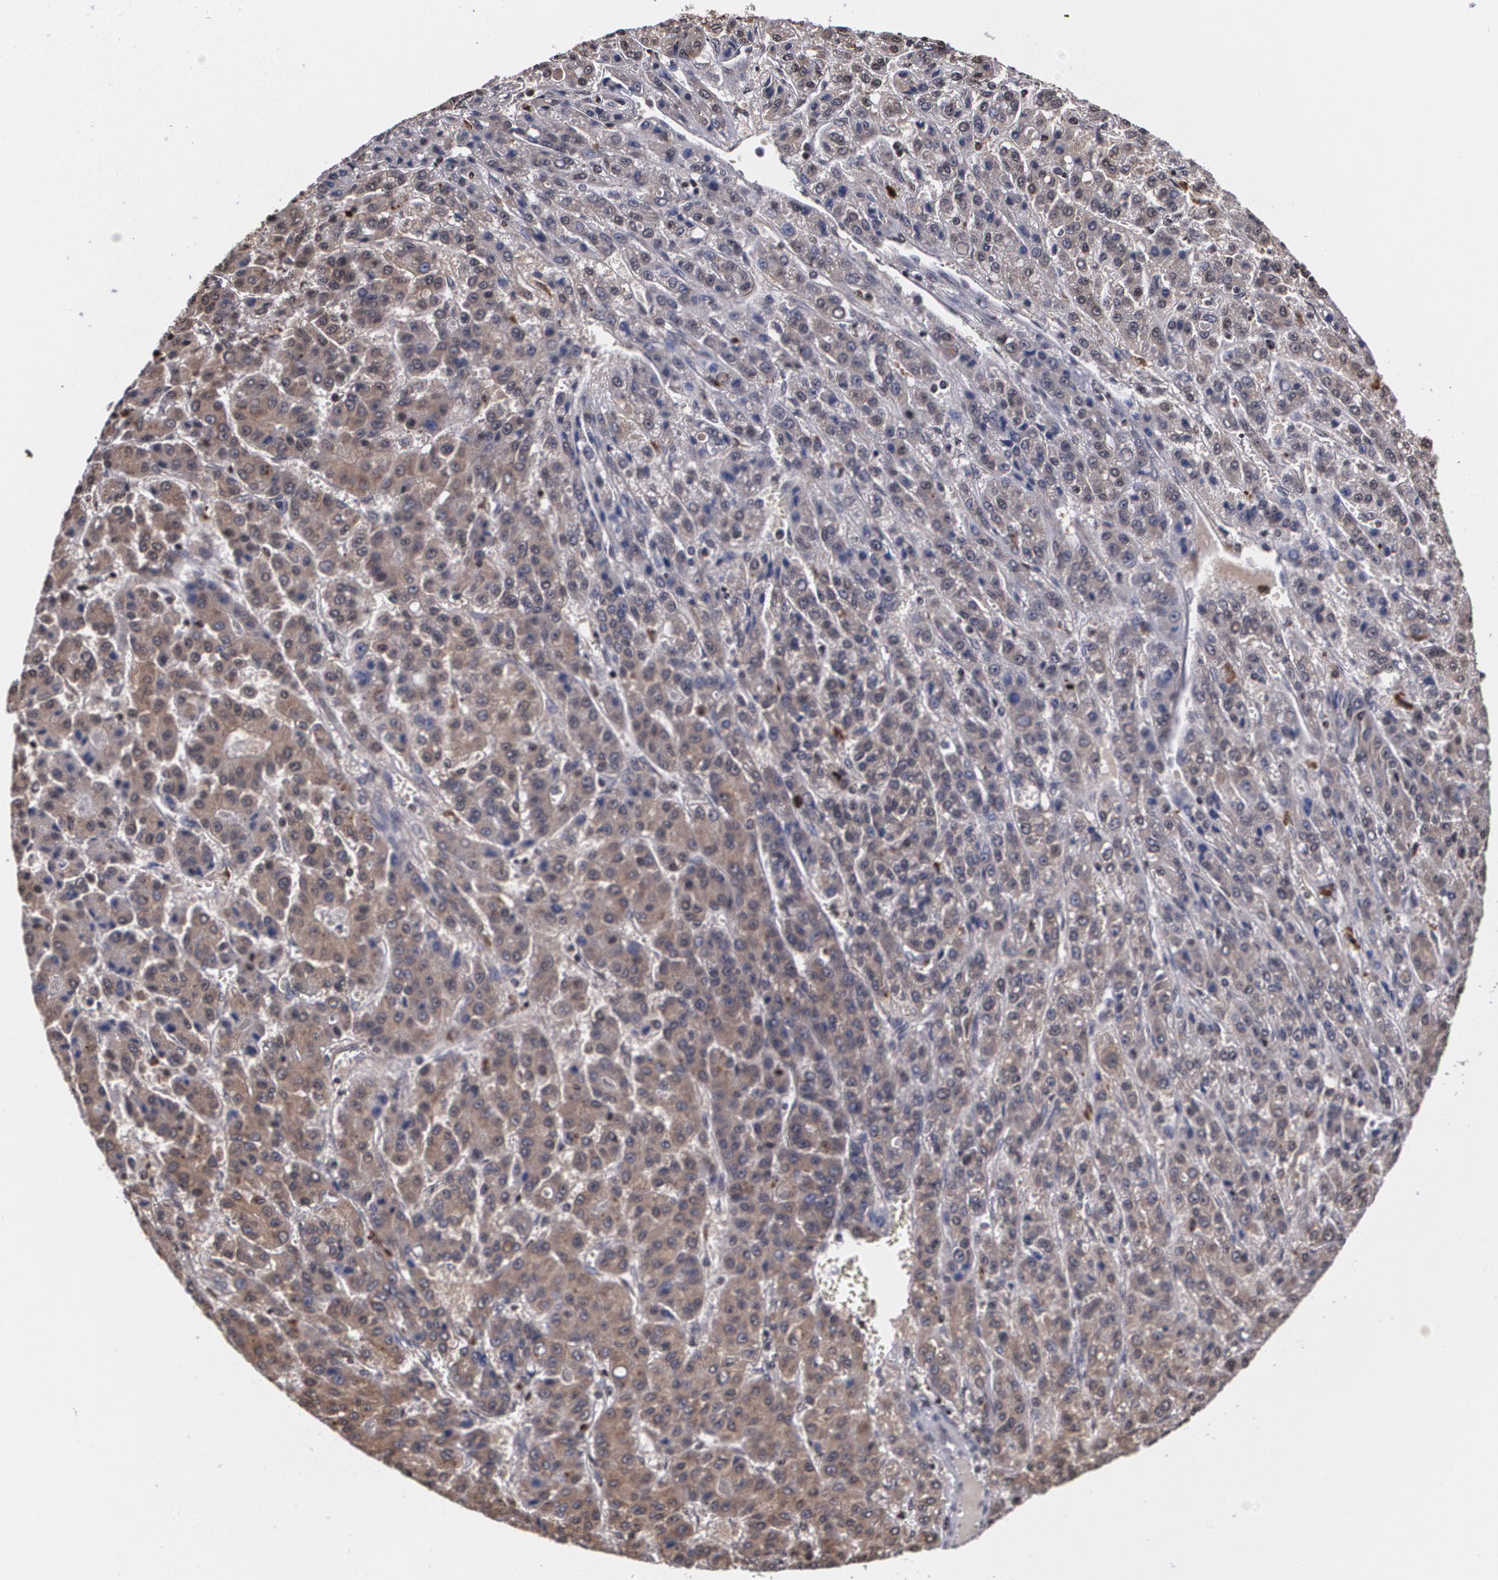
{"staining": {"intensity": "moderate", "quantity": ">75%", "location": "cytoplasmic/membranous"}, "tissue": "liver cancer", "cell_type": "Tumor cells", "image_type": "cancer", "snomed": [{"axis": "morphology", "description": "Carcinoma, Hepatocellular, NOS"}, {"axis": "topography", "description": "Liver"}], "caption": "Tumor cells demonstrate moderate cytoplasmic/membranous positivity in about >75% of cells in liver cancer (hepatocellular carcinoma).", "gene": "MVP", "patient": {"sex": "male", "age": 70}}